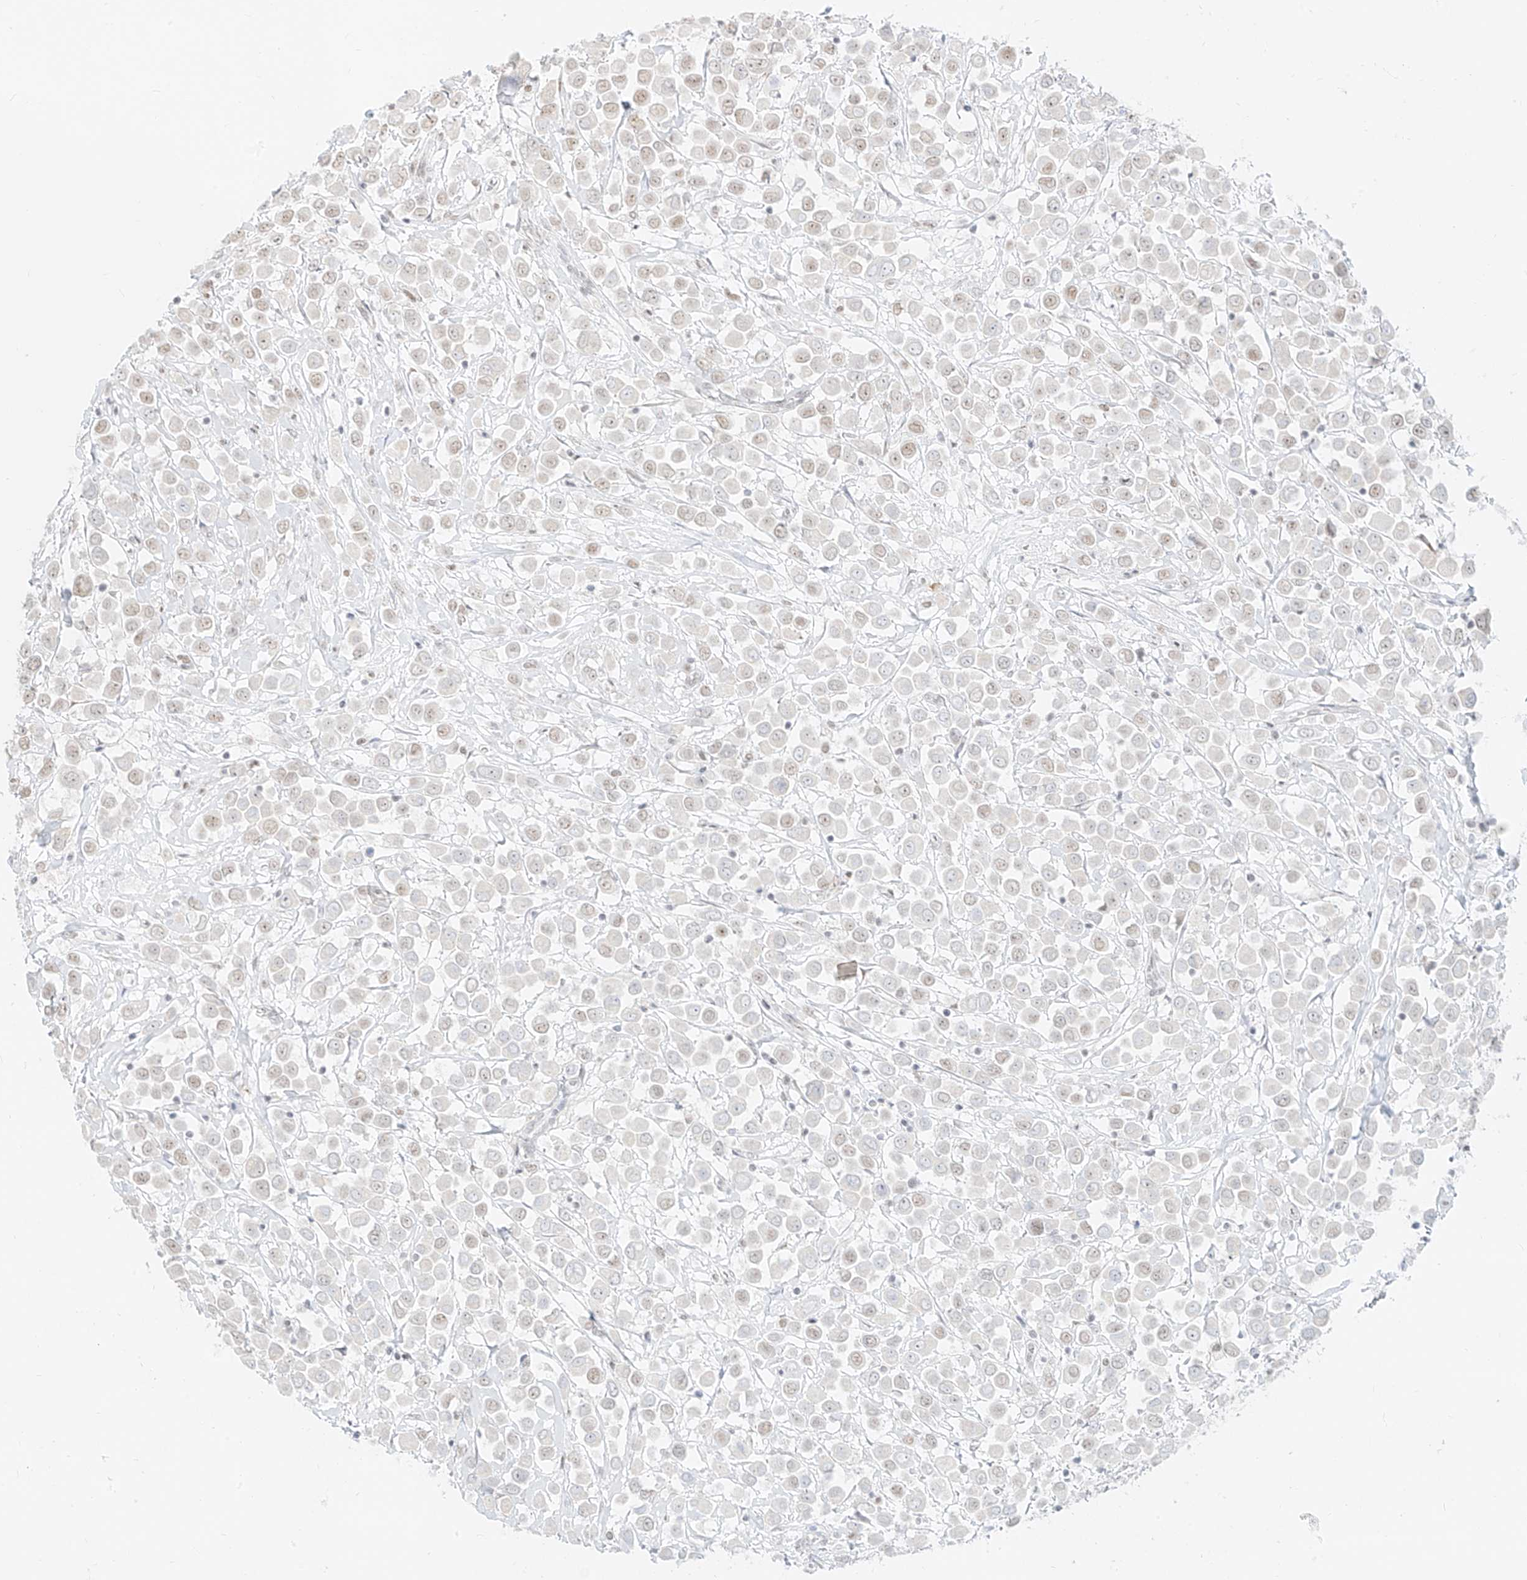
{"staining": {"intensity": "negative", "quantity": "none", "location": "none"}, "tissue": "breast cancer", "cell_type": "Tumor cells", "image_type": "cancer", "snomed": [{"axis": "morphology", "description": "Duct carcinoma"}, {"axis": "topography", "description": "Breast"}], "caption": "A high-resolution image shows immunohistochemistry (IHC) staining of breast invasive ductal carcinoma, which displays no significant positivity in tumor cells.", "gene": "SUPT5H", "patient": {"sex": "female", "age": 61}}